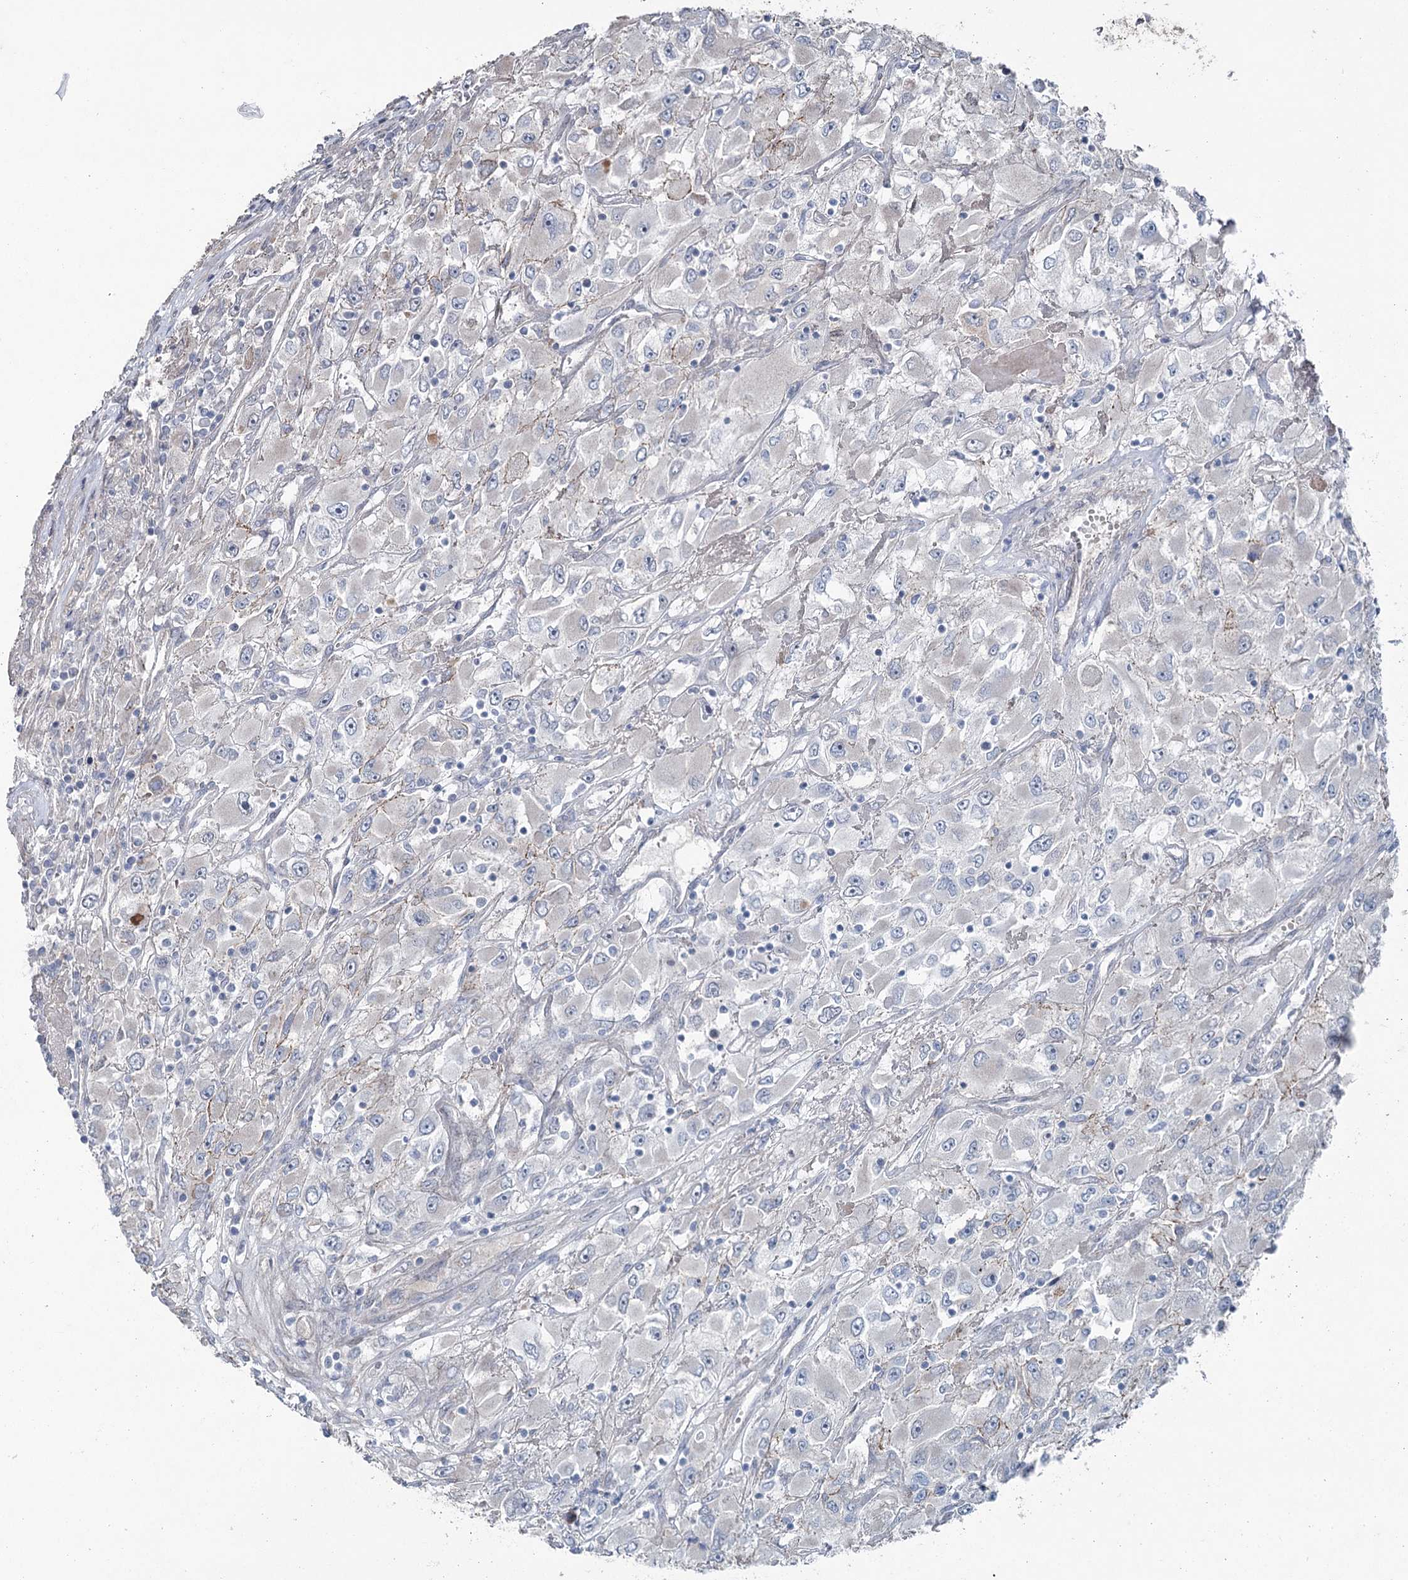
{"staining": {"intensity": "negative", "quantity": "none", "location": "none"}, "tissue": "renal cancer", "cell_type": "Tumor cells", "image_type": "cancer", "snomed": [{"axis": "morphology", "description": "Adenocarcinoma, NOS"}, {"axis": "topography", "description": "Kidney"}], "caption": "A high-resolution image shows immunohistochemistry (IHC) staining of adenocarcinoma (renal), which reveals no significant staining in tumor cells.", "gene": "FAM120B", "patient": {"sex": "female", "age": 52}}